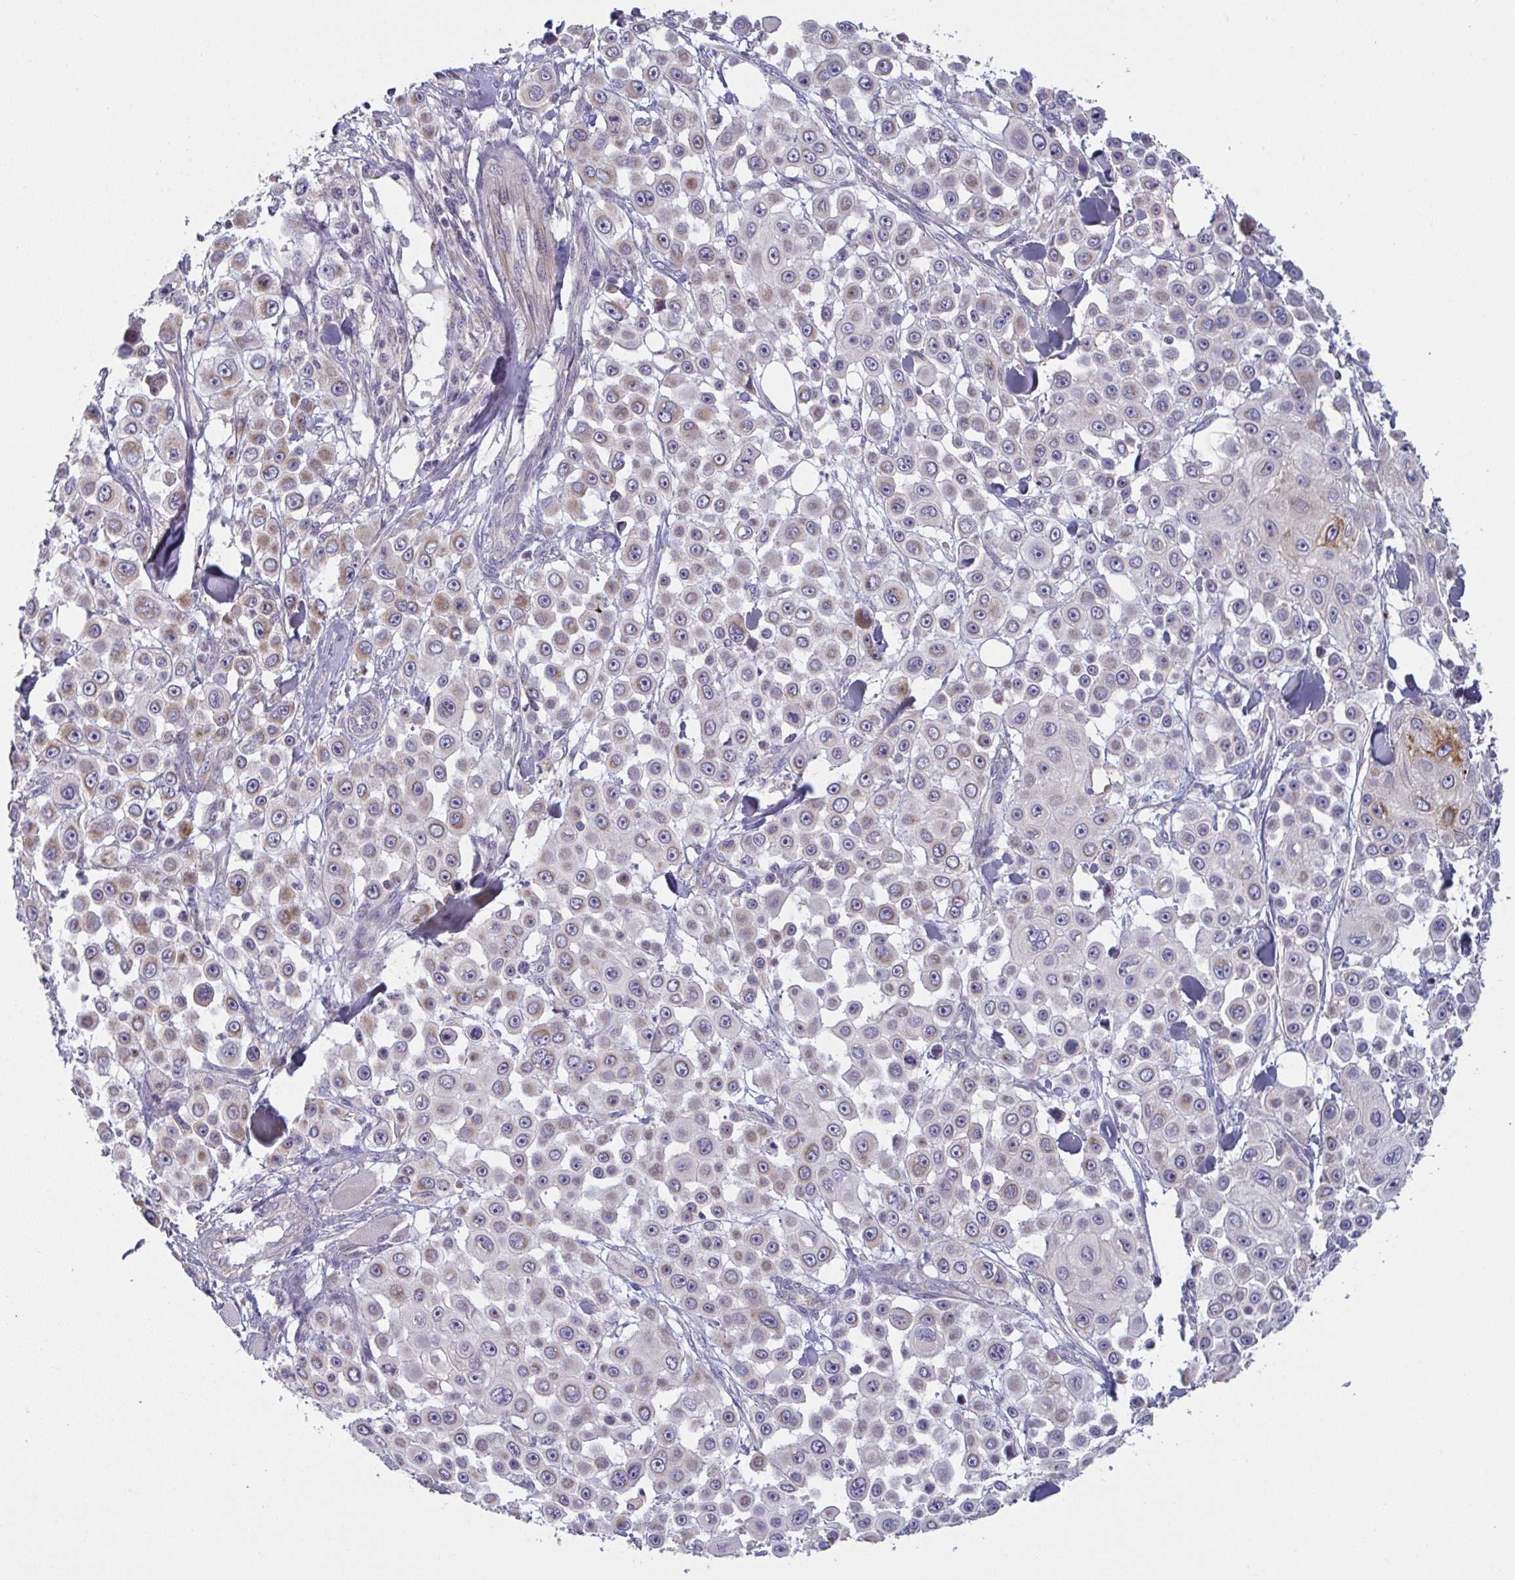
{"staining": {"intensity": "strong", "quantity": "<25%", "location": "cytoplasmic/membranous"}, "tissue": "skin cancer", "cell_type": "Tumor cells", "image_type": "cancer", "snomed": [{"axis": "morphology", "description": "Squamous cell carcinoma, NOS"}, {"axis": "topography", "description": "Skin"}], "caption": "Immunohistochemical staining of skin squamous cell carcinoma reveals medium levels of strong cytoplasmic/membranous expression in about <25% of tumor cells. The staining is performed using DAB (3,3'-diaminobenzidine) brown chromogen to label protein expression. The nuclei are counter-stained blue using hematoxylin.", "gene": "MRPS2", "patient": {"sex": "male", "age": 67}}